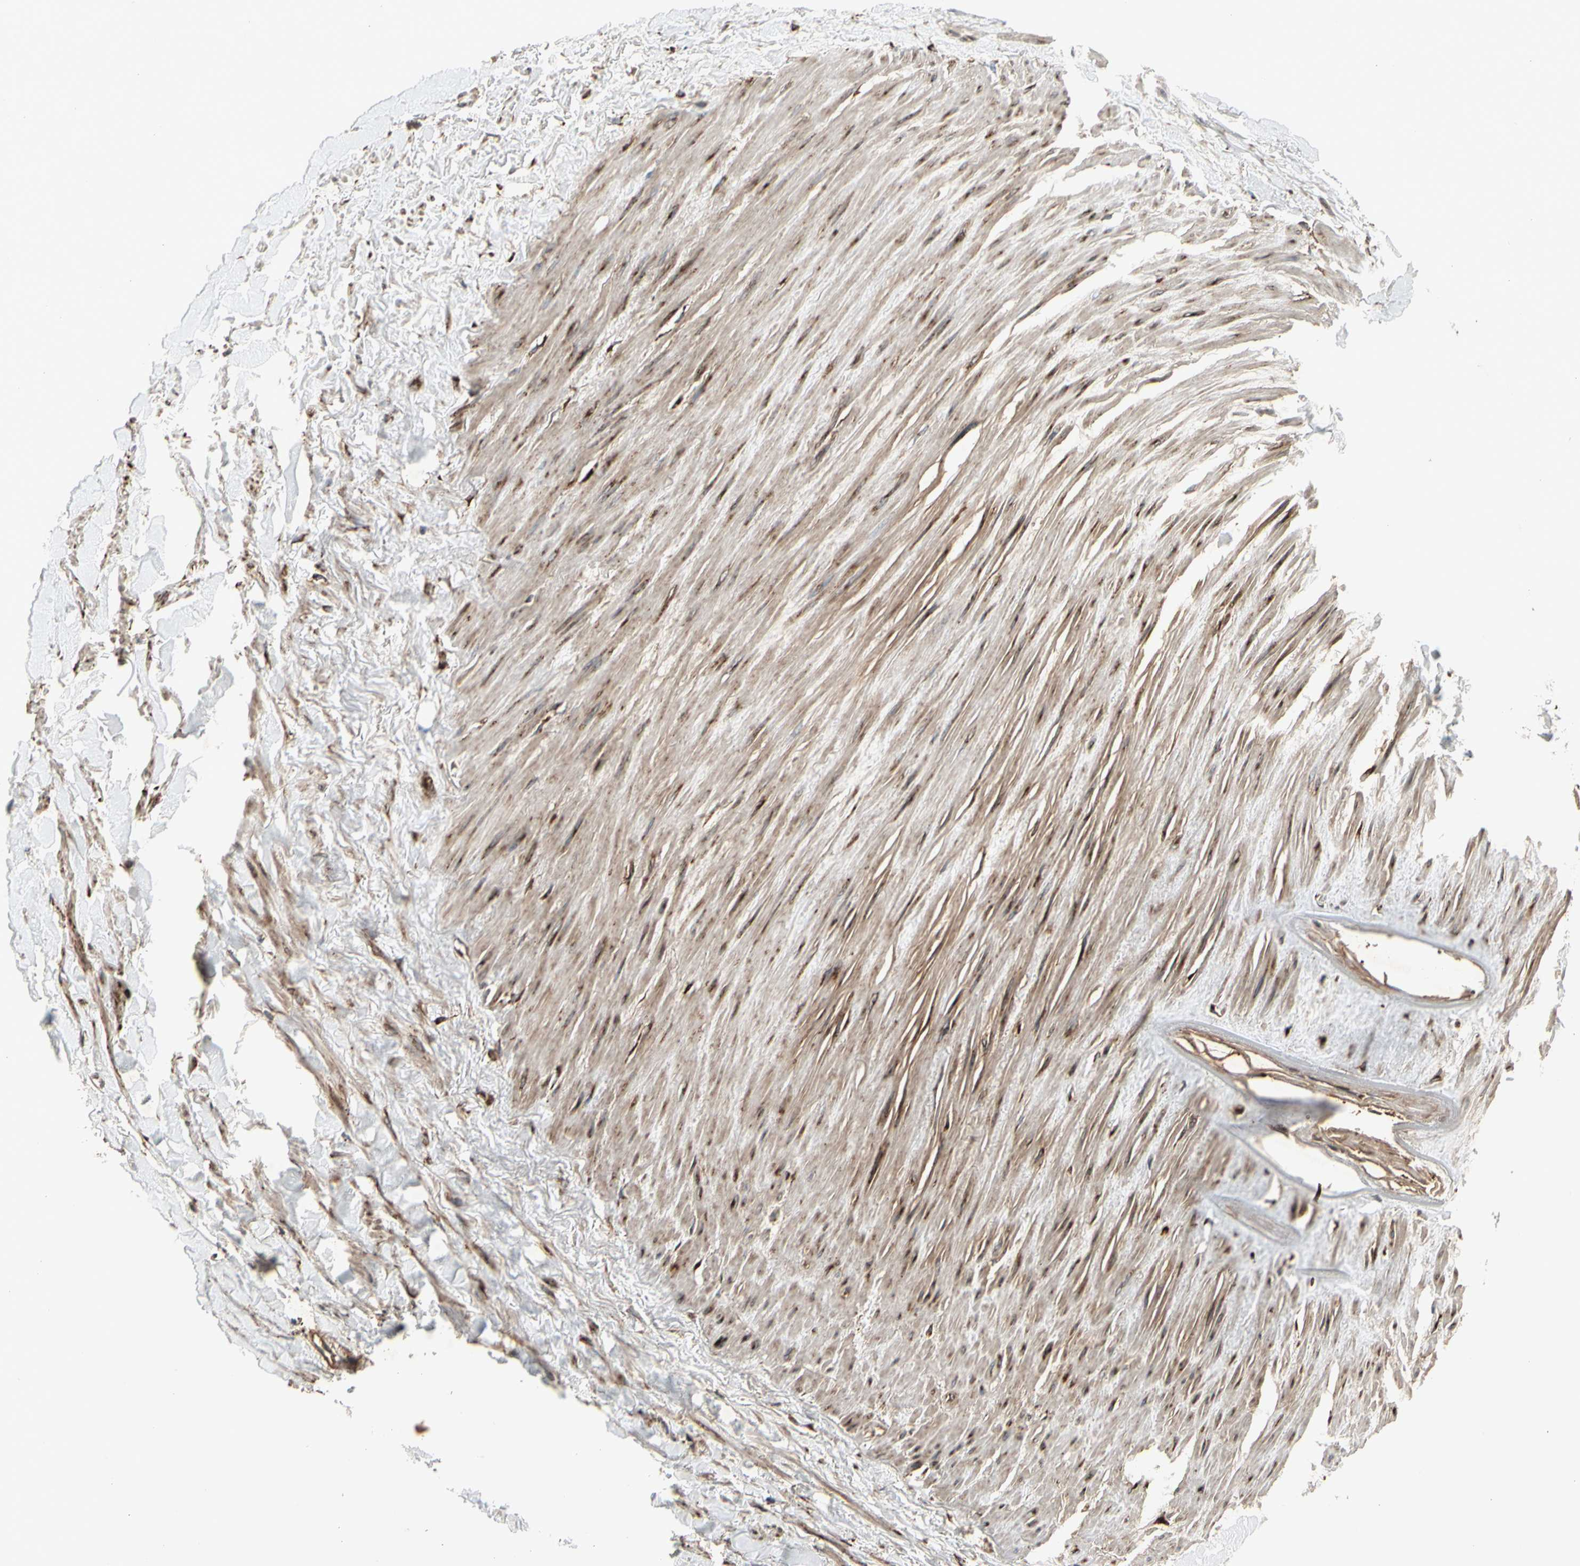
{"staining": {"intensity": "moderate", "quantity": ">75%", "location": "cytoplasmic/membranous"}, "tissue": "adipose tissue", "cell_type": "Adipocytes", "image_type": "normal", "snomed": [{"axis": "morphology", "description": "Normal tissue, NOS"}, {"axis": "topography", "description": "Adipose tissue"}, {"axis": "topography", "description": "Peripheral nerve tissue"}], "caption": "Immunohistochemistry (IHC) histopathology image of normal adipose tissue stained for a protein (brown), which demonstrates medium levels of moderate cytoplasmic/membranous staining in about >75% of adipocytes.", "gene": "SLC39A9", "patient": {"sex": "male", "age": 52}}